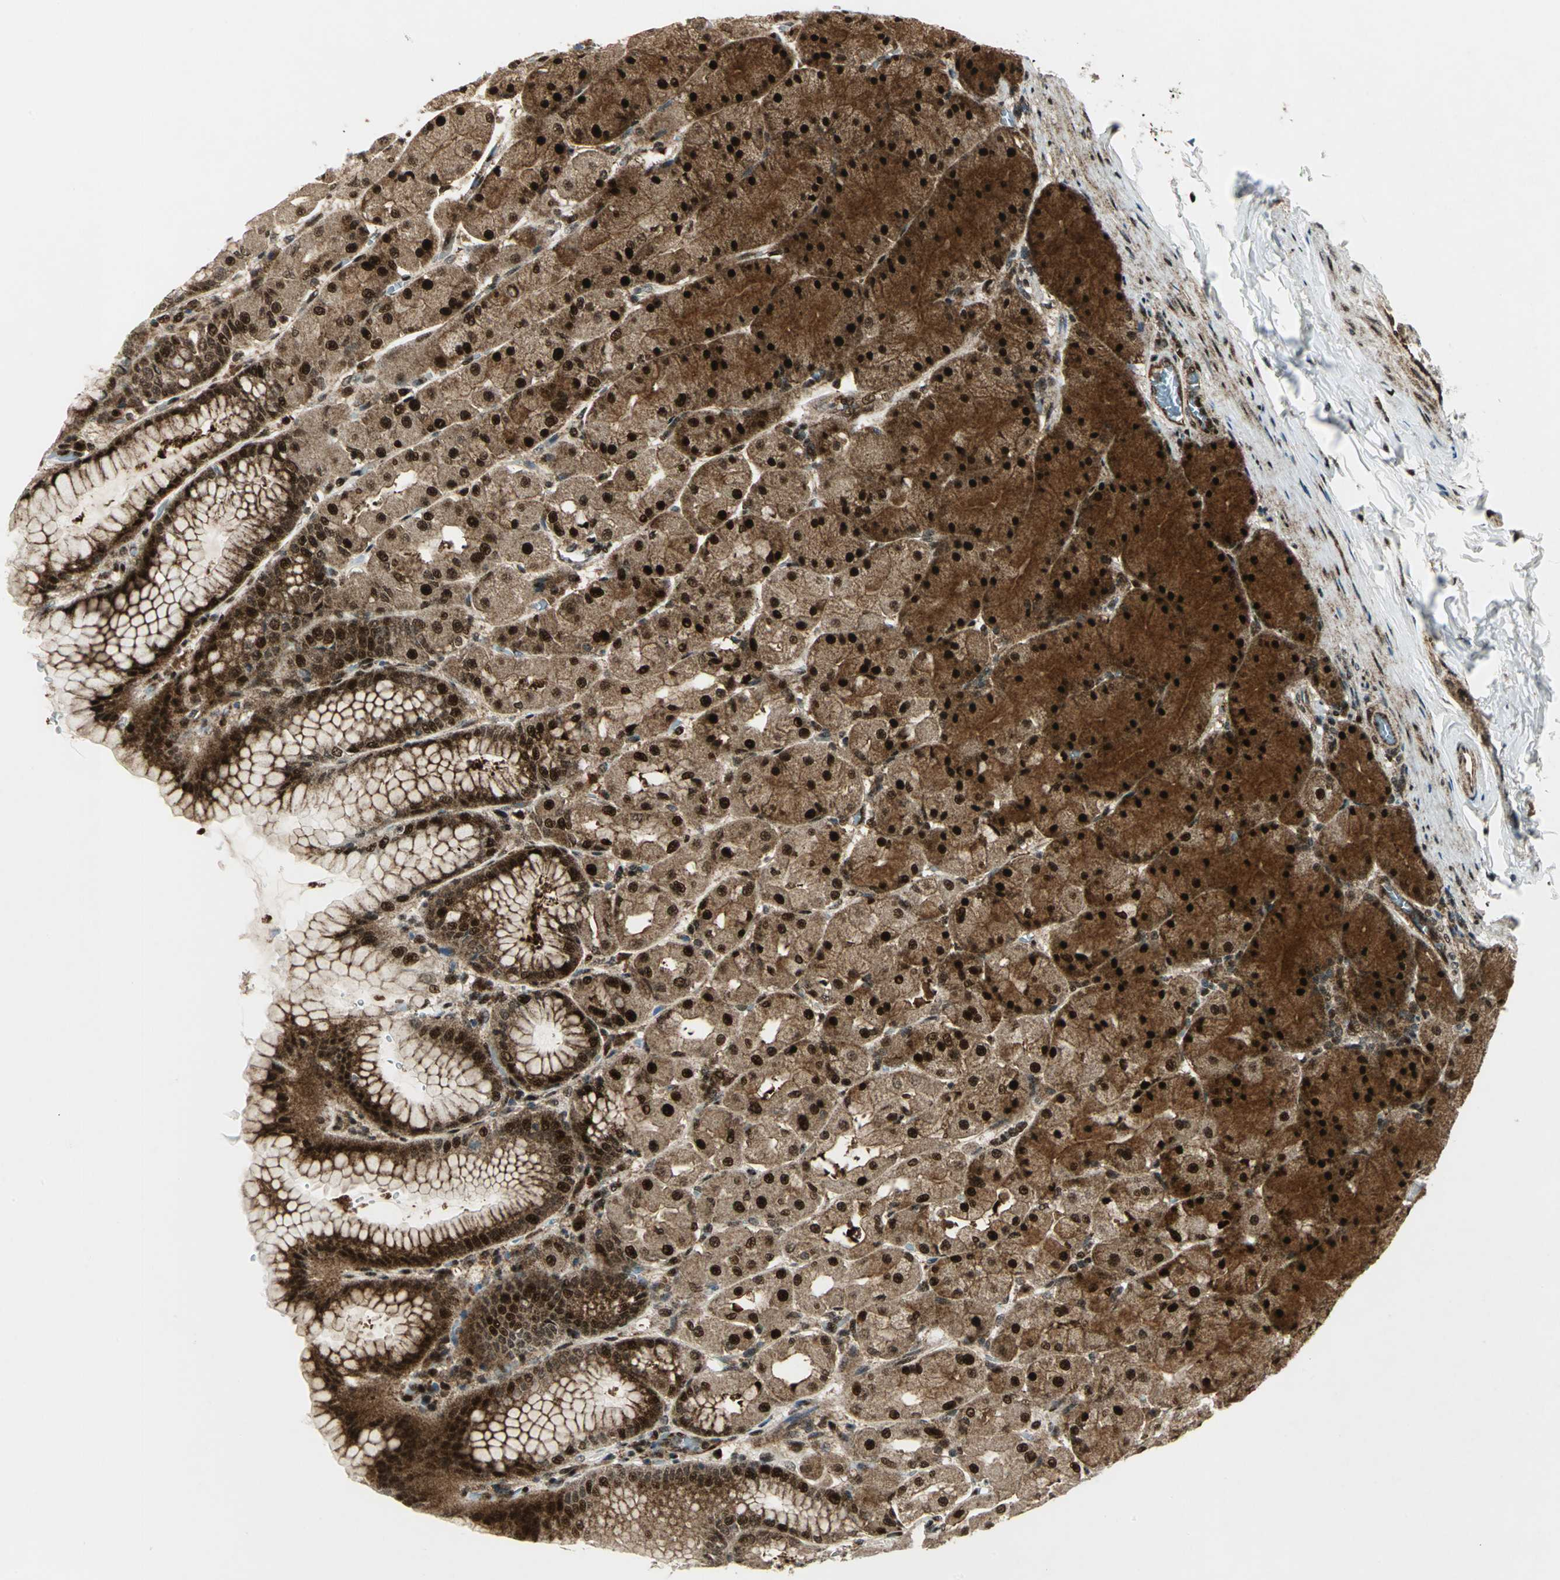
{"staining": {"intensity": "strong", "quantity": ">75%", "location": "cytoplasmic/membranous,nuclear"}, "tissue": "stomach", "cell_type": "Glandular cells", "image_type": "normal", "snomed": [{"axis": "morphology", "description": "Normal tissue, NOS"}, {"axis": "topography", "description": "Stomach, upper"}], "caption": "DAB (3,3'-diaminobenzidine) immunohistochemical staining of benign stomach displays strong cytoplasmic/membranous,nuclear protein expression in about >75% of glandular cells. (brown staining indicates protein expression, while blue staining denotes nuclei).", "gene": "COPS5", "patient": {"sex": "female", "age": 56}}